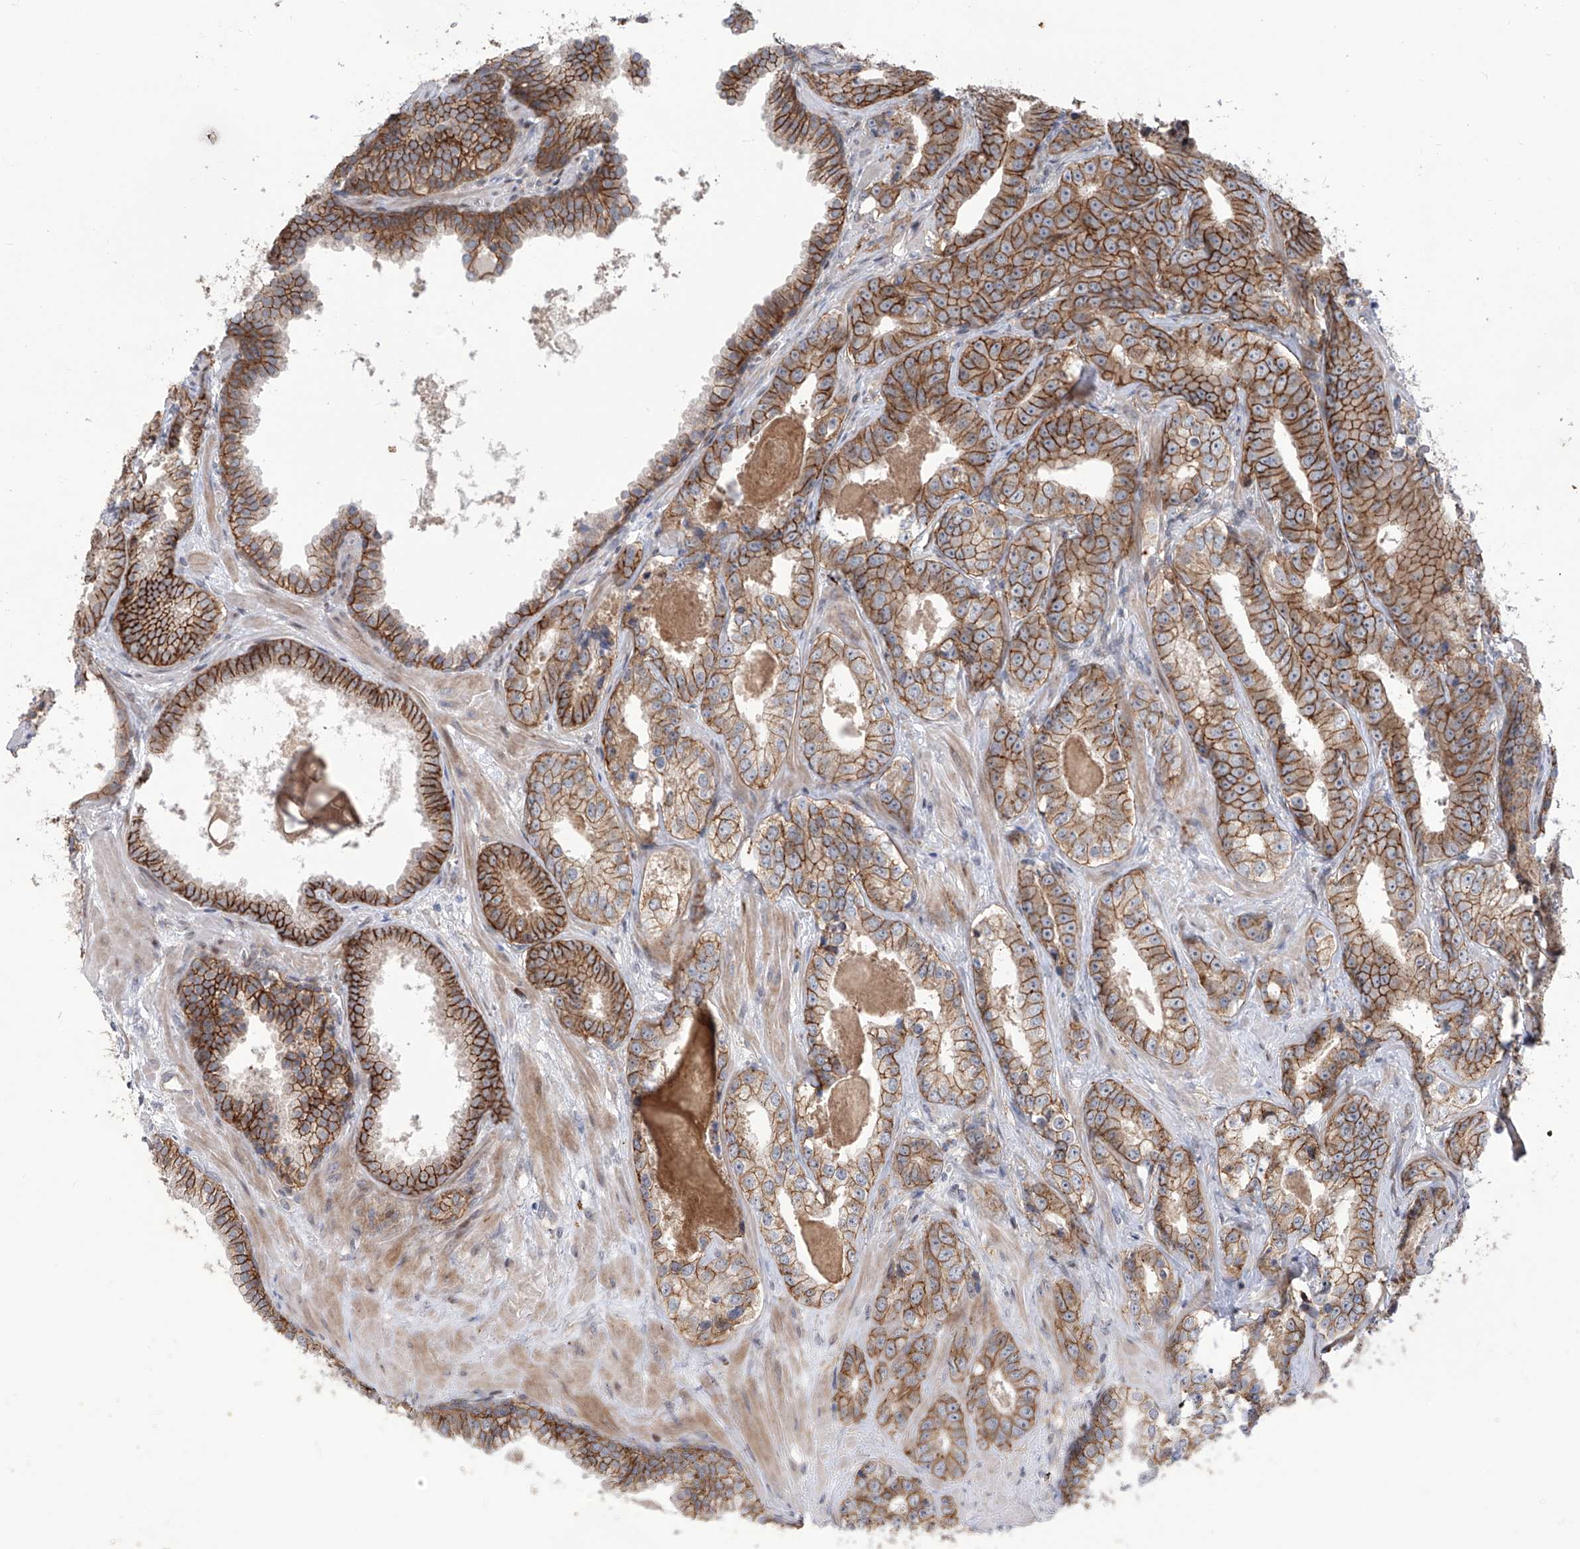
{"staining": {"intensity": "moderate", "quantity": ">75%", "location": "cytoplasmic/membranous"}, "tissue": "prostate cancer", "cell_type": "Tumor cells", "image_type": "cancer", "snomed": [{"axis": "morphology", "description": "Adenocarcinoma, High grade"}, {"axis": "topography", "description": "Prostate"}], "caption": "Approximately >75% of tumor cells in human prostate cancer reveal moderate cytoplasmic/membranous protein expression as visualized by brown immunohistochemical staining.", "gene": "LRRC1", "patient": {"sex": "male", "age": 62}}